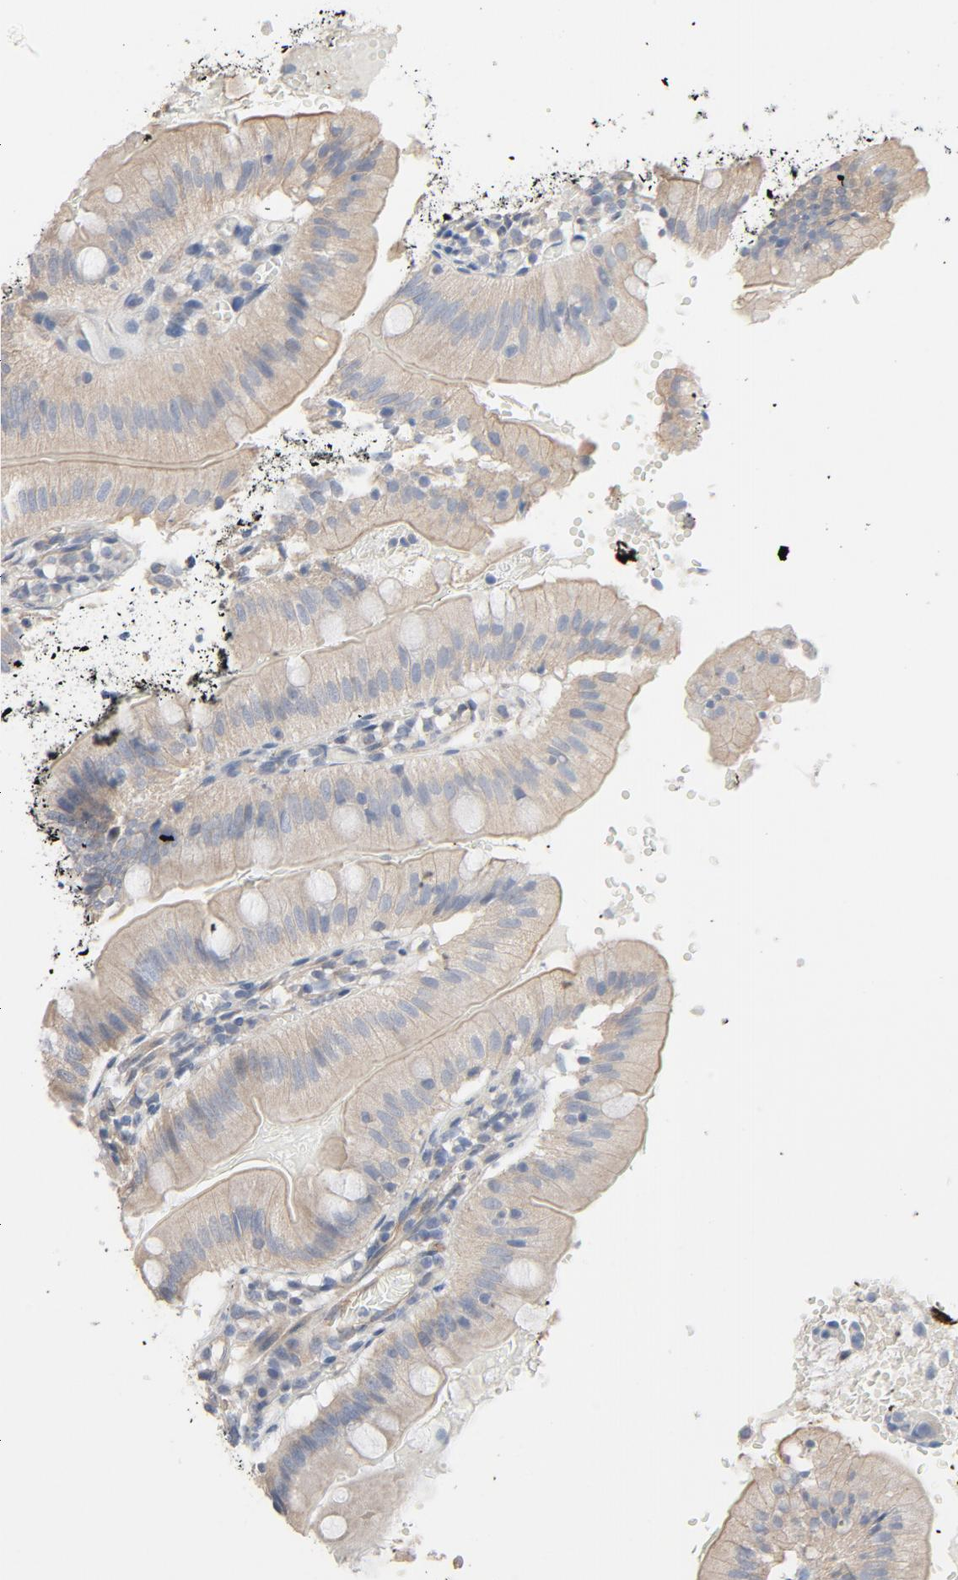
{"staining": {"intensity": "moderate", "quantity": "25%-75%", "location": "cytoplasmic/membranous"}, "tissue": "small intestine", "cell_type": "Glandular cells", "image_type": "normal", "snomed": [{"axis": "morphology", "description": "Normal tissue, NOS"}, {"axis": "topography", "description": "Small intestine"}], "caption": "Immunohistochemistry (IHC) photomicrograph of benign human small intestine stained for a protein (brown), which shows medium levels of moderate cytoplasmic/membranous positivity in about 25%-75% of glandular cells.", "gene": "TRIOBP", "patient": {"sex": "male", "age": 71}}